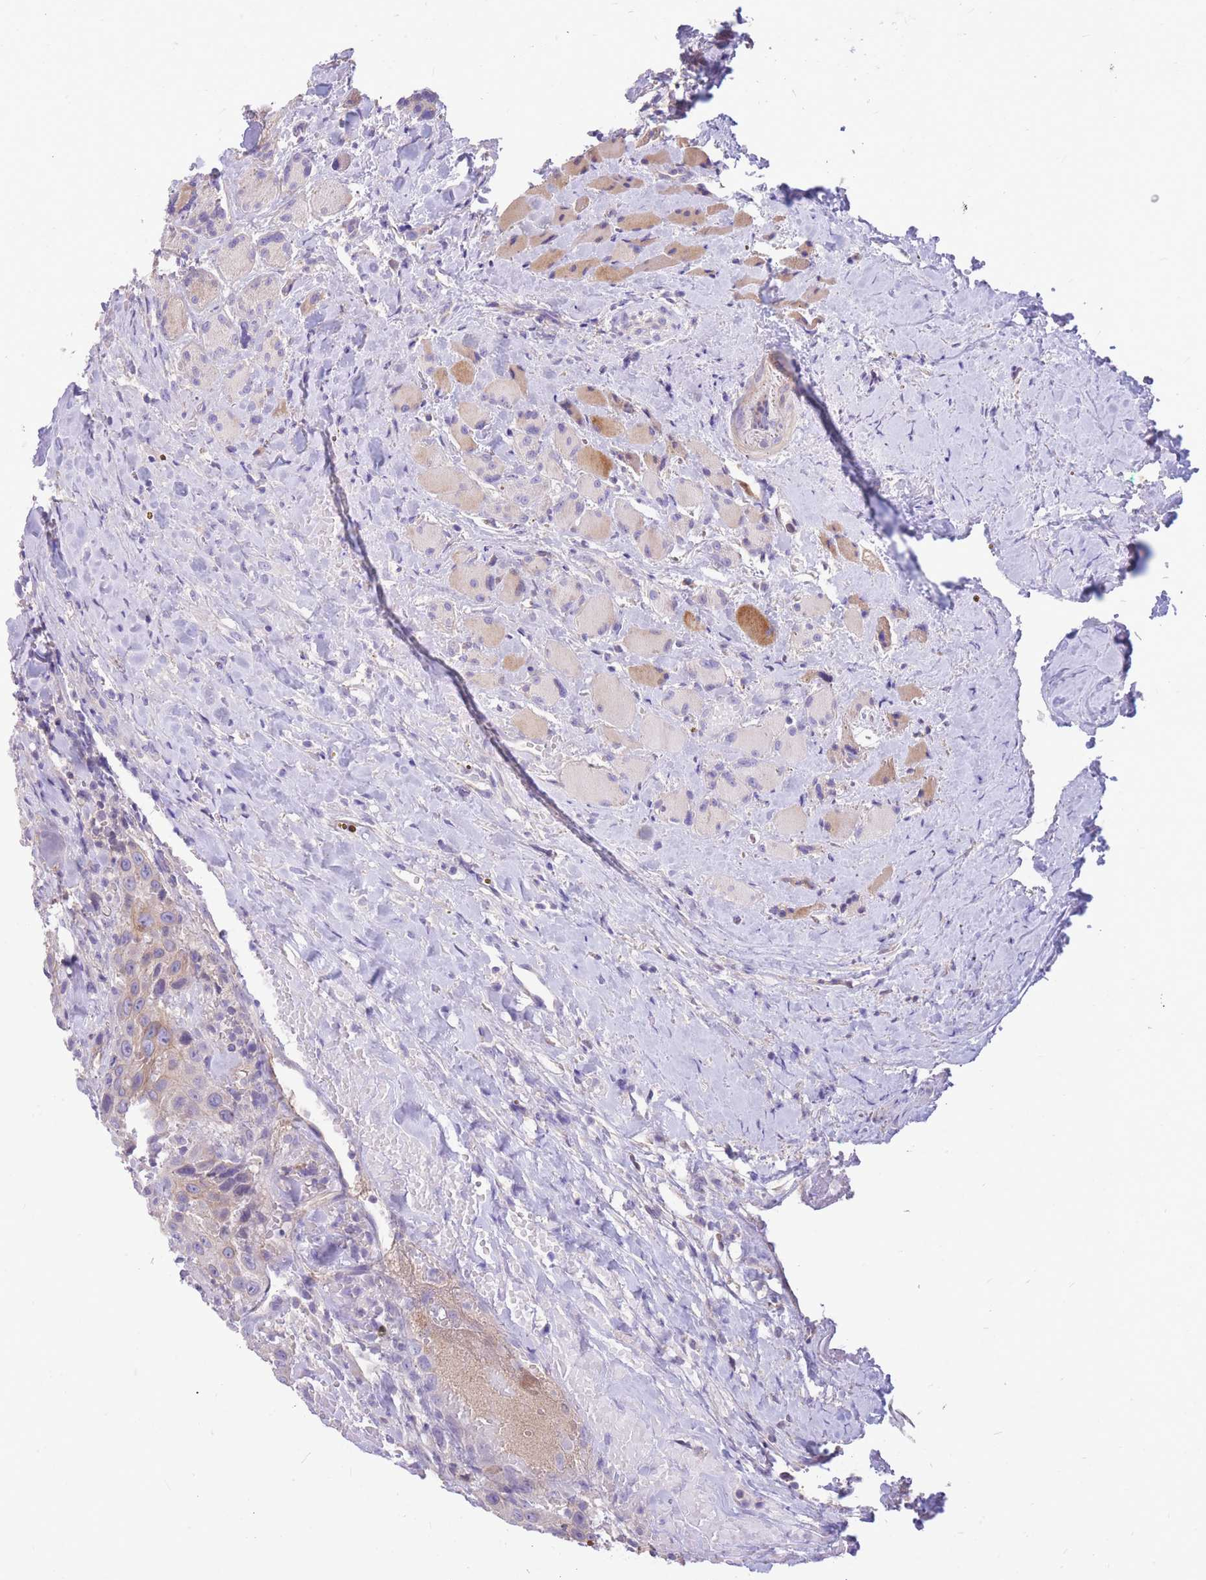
{"staining": {"intensity": "moderate", "quantity": "<25%", "location": "cytoplasmic/membranous"}, "tissue": "head and neck cancer", "cell_type": "Tumor cells", "image_type": "cancer", "snomed": [{"axis": "morphology", "description": "Squamous cell carcinoma, NOS"}, {"axis": "topography", "description": "Head-Neck"}], "caption": "This is a micrograph of immunohistochemistry staining of head and neck squamous cell carcinoma, which shows moderate staining in the cytoplasmic/membranous of tumor cells.", "gene": "OR5T1", "patient": {"sex": "male", "age": 81}}